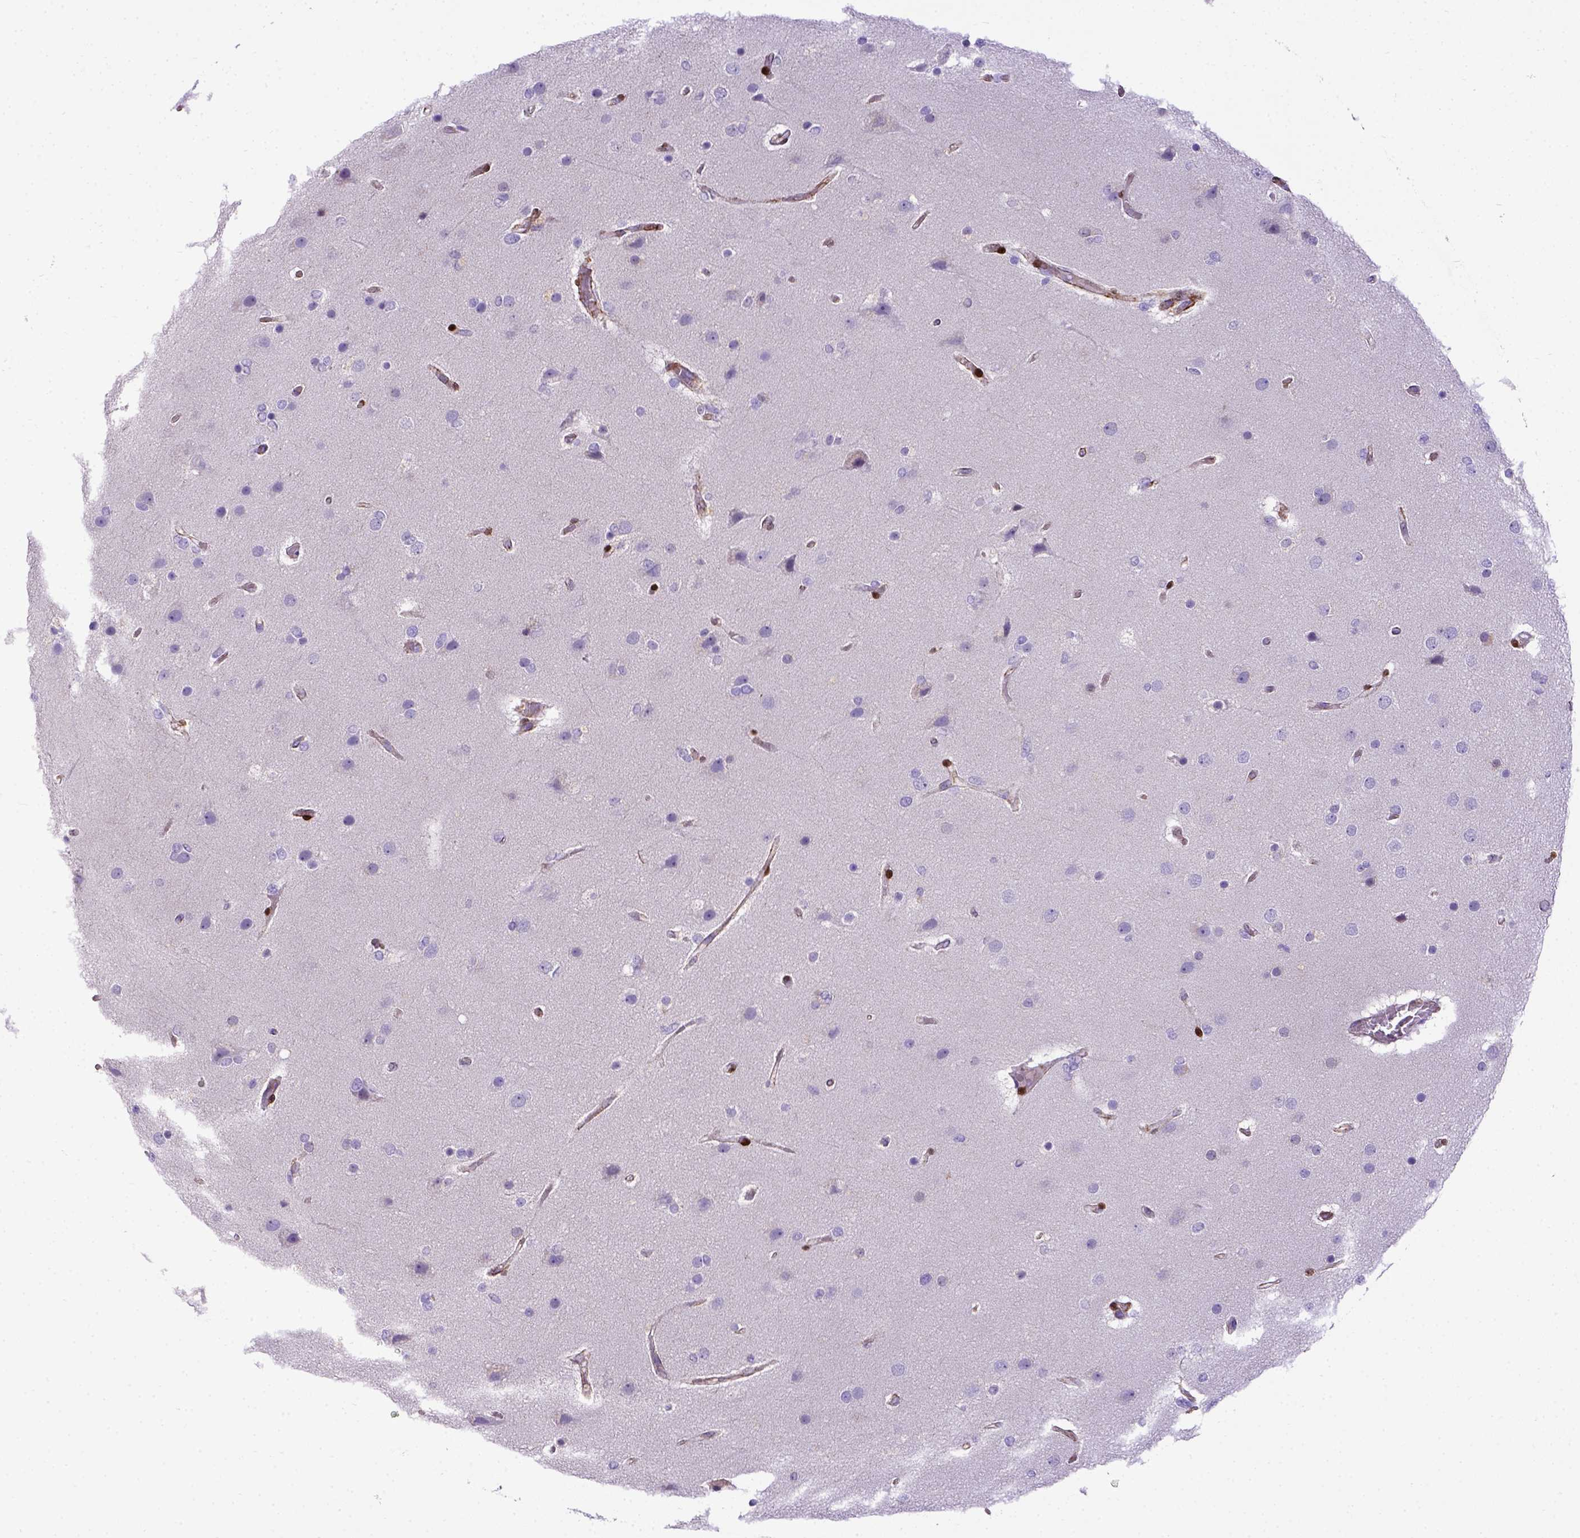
{"staining": {"intensity": "negative", "quantity": "none", "location": "none"}, "tissue": "glioma", "cell_type": "Tumor cells", "image_type": "cancer", "snomed": [{"axis": "morphology", "description": "Glioma, malignant, High grade"}, {"axis": "topography", "description": "Brain"}], "caption": "DAB (3,3'-diaminobenzidine) immunohistochemical staining of glioma displays no significant staining in tumor cells.", "gene": "BTN1A1", "patient": {"sex": "female", "age": 61}}